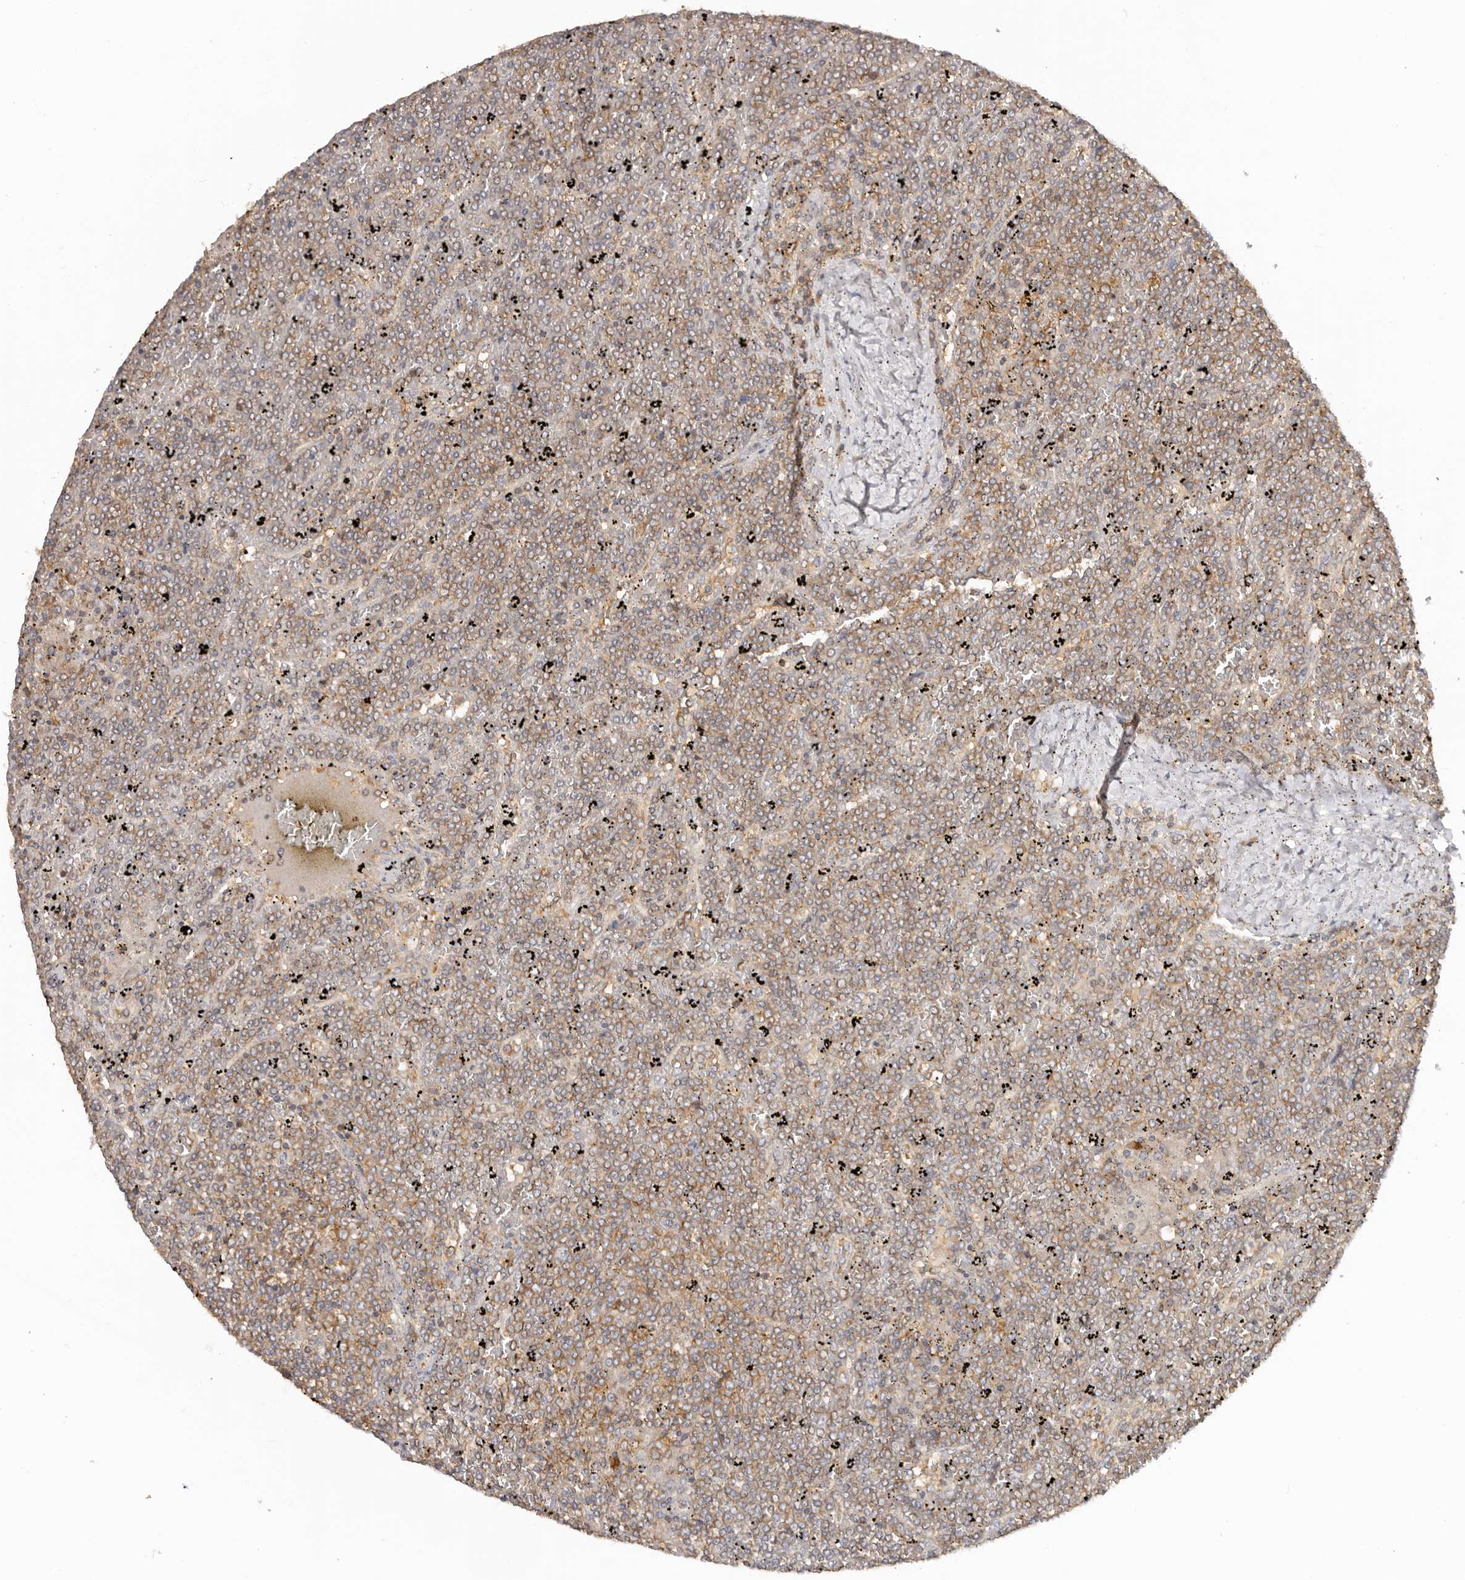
{"staining": {"intensity": "weak", "quantity": "25%-75%", "location": "cytoplasmic/membranous"}, "tissue": "lymphoma", "cell_type": "Tumor cells", "image_type": "cancer", "snomed": [{"axis": "morphology", "description": "Malignant lymphoma, non-Hodgkin's type, Low grade"}, {"axis": "topography", "description": "Spleen"}], "caption": "IHC histopathology image of low-grade malignant lymphoma, non-Hodgkin's type stained for a protein (brown), which reveals low levels of weak cytoplasmic/membranous staining in about 25%-75% of tumor cells.", "gene": "EEF1E1", "patient": {"sex": "female", "age": 19}}